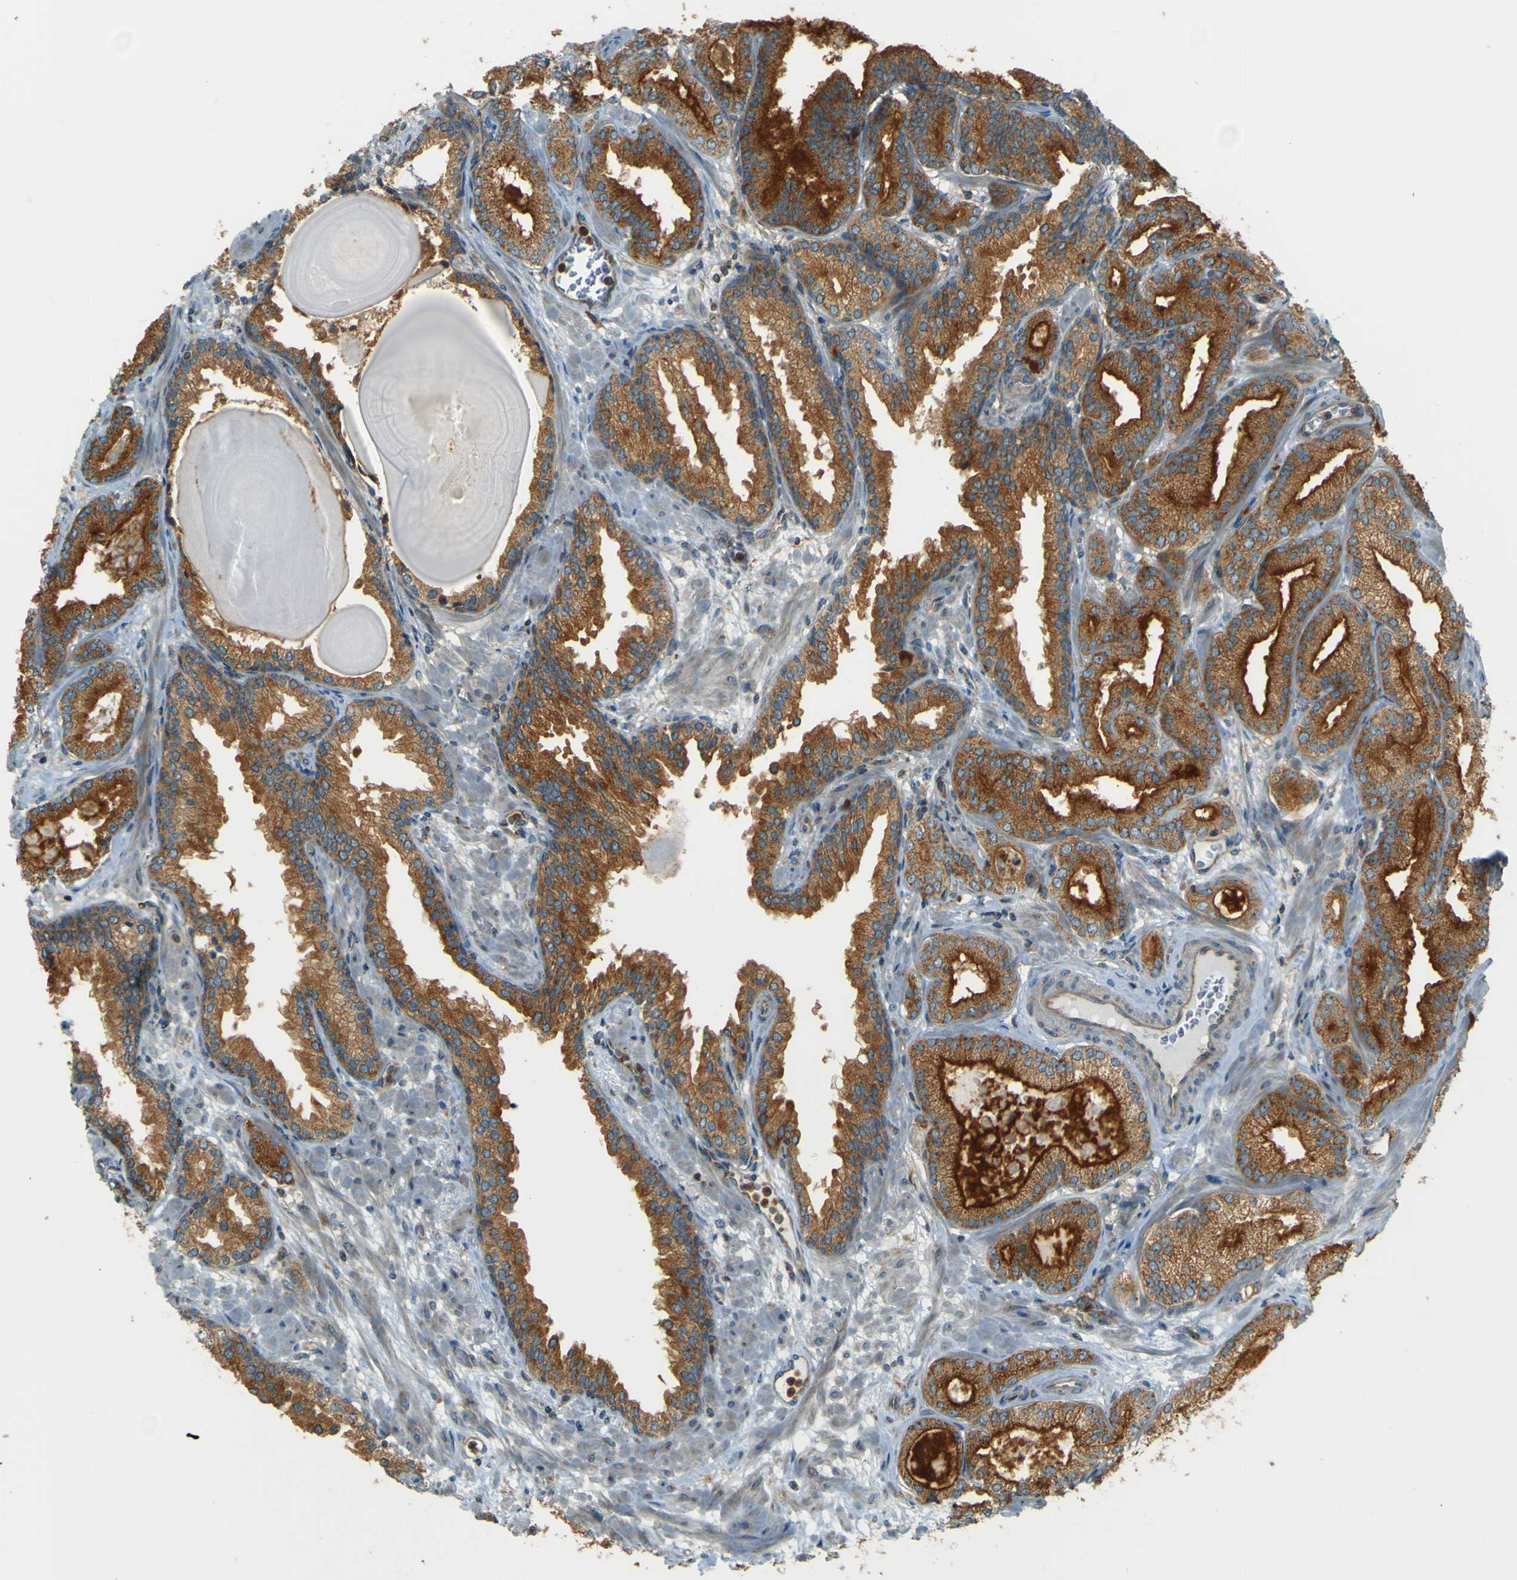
{"staining": {"intensity": "moderate", "quantity": ">75%", "location": "cytoplasmic/membranous"}, "tissue": "prostate cancer", "cell_type": "Tumor cells", "image_type": "cancer", "snomed": [{"axis": "morphology", "description": "Adenocarcinoma, Low grade"}, {"axis": "topography", "description": "Prostate"}], "caption": "Prostate cancer (adenocarcinoma (low-grade)) stained with a protein marker shows moderate staining in tumor cells.", "gene": "DNAJC5", "patient": {"sex": "male", "age": 59}}